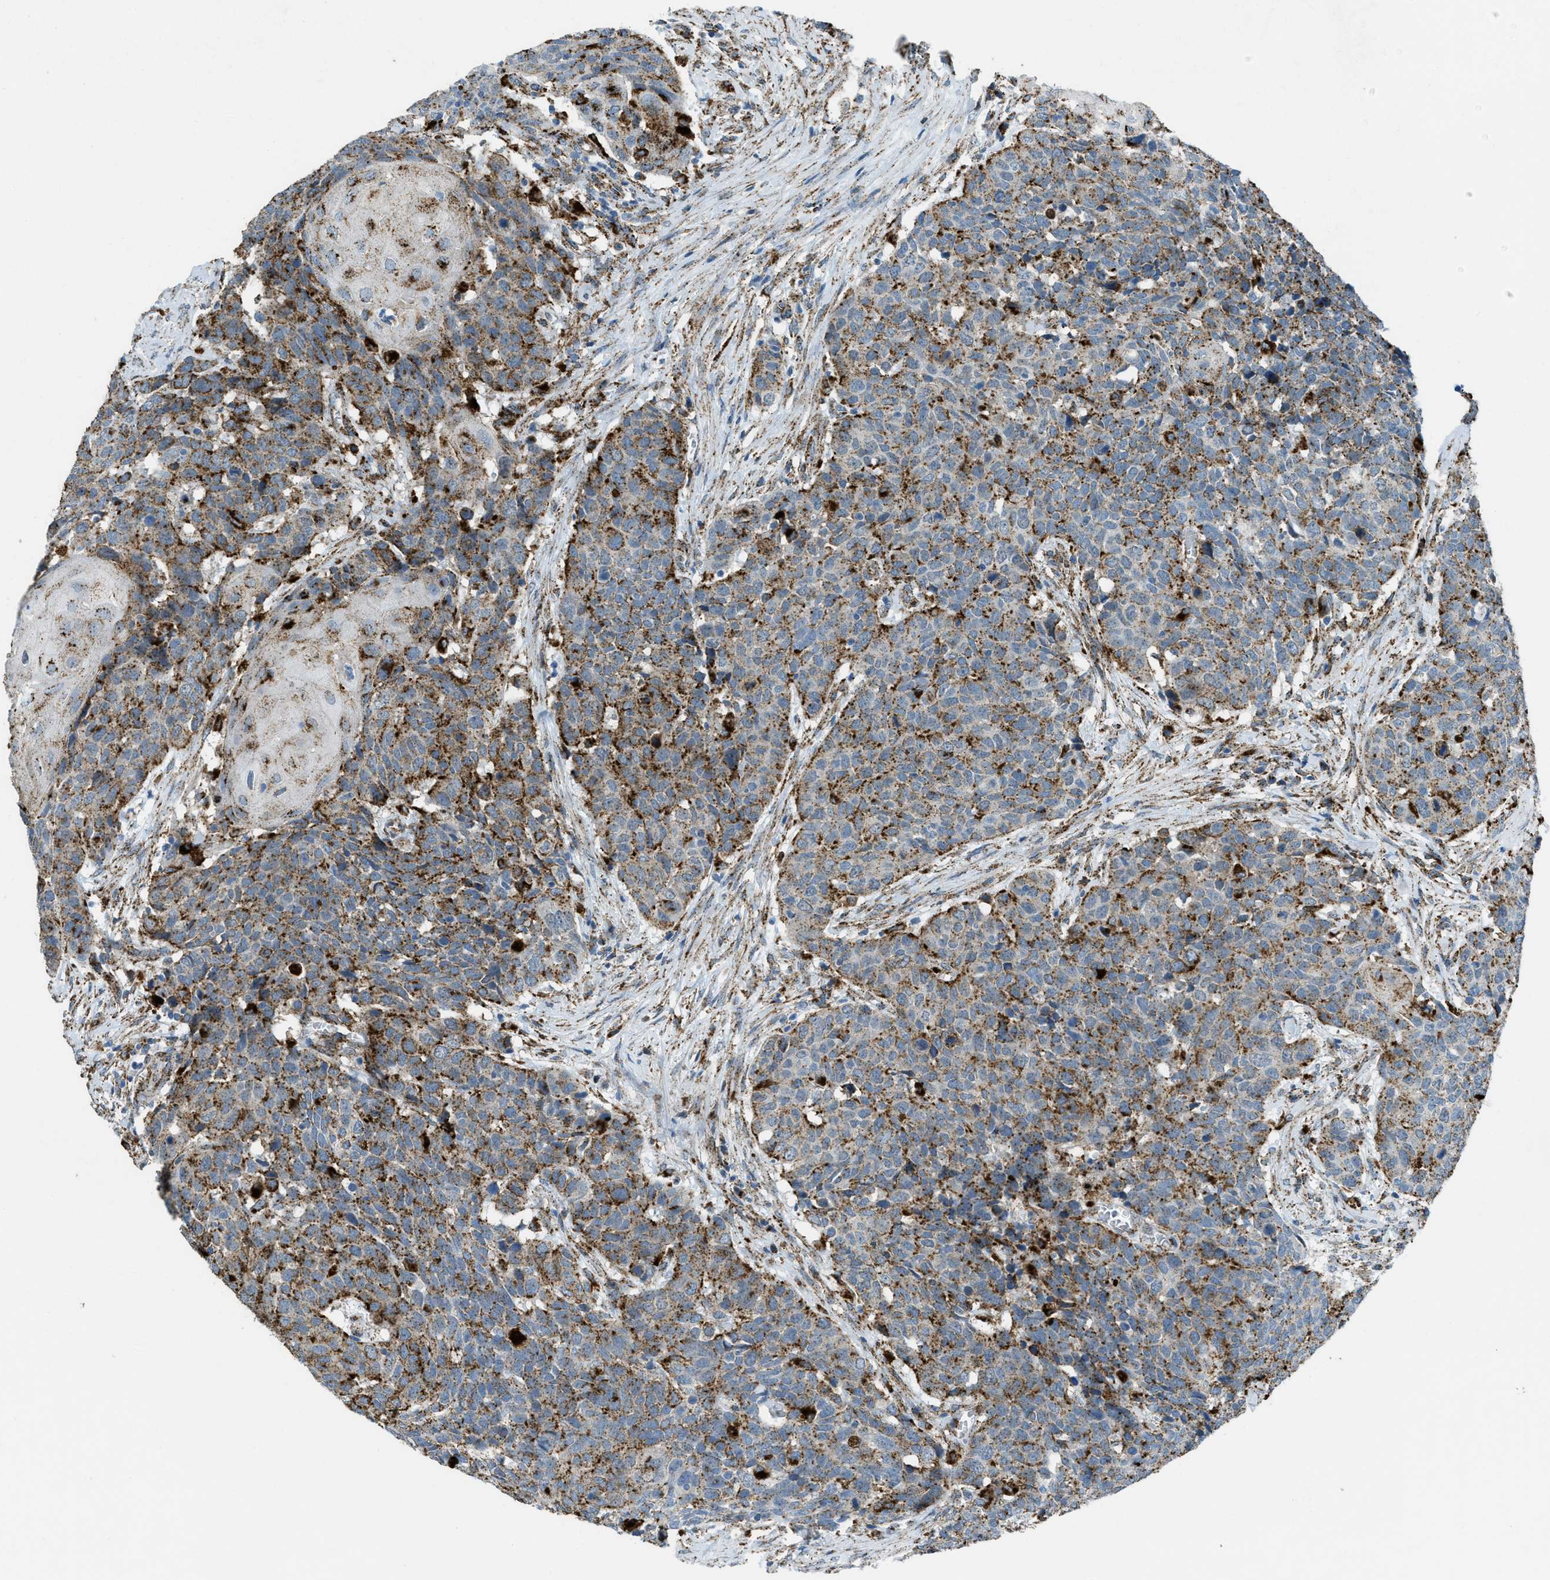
{"staining": {"intensity": "moderate", "quantity": ">75%", "location": "cytoplasmic/membranous"}, "tissue": "head and neck cancer", "cell_type": "Tumor cells", "image_type": "cancer", "snomed": [{"axis": "morphology", "description": "Squamous cell carcinoma, NOS"}, {"axis": "topography", "description": "Head-Neck"}], "caption": "Head and neck cancer (squamous cell carcinoma) stained with a protein marker displays moderate staining in tumor cells.", "gene": "SCARB2", "patient": {"sex": "male", "age": 66}}